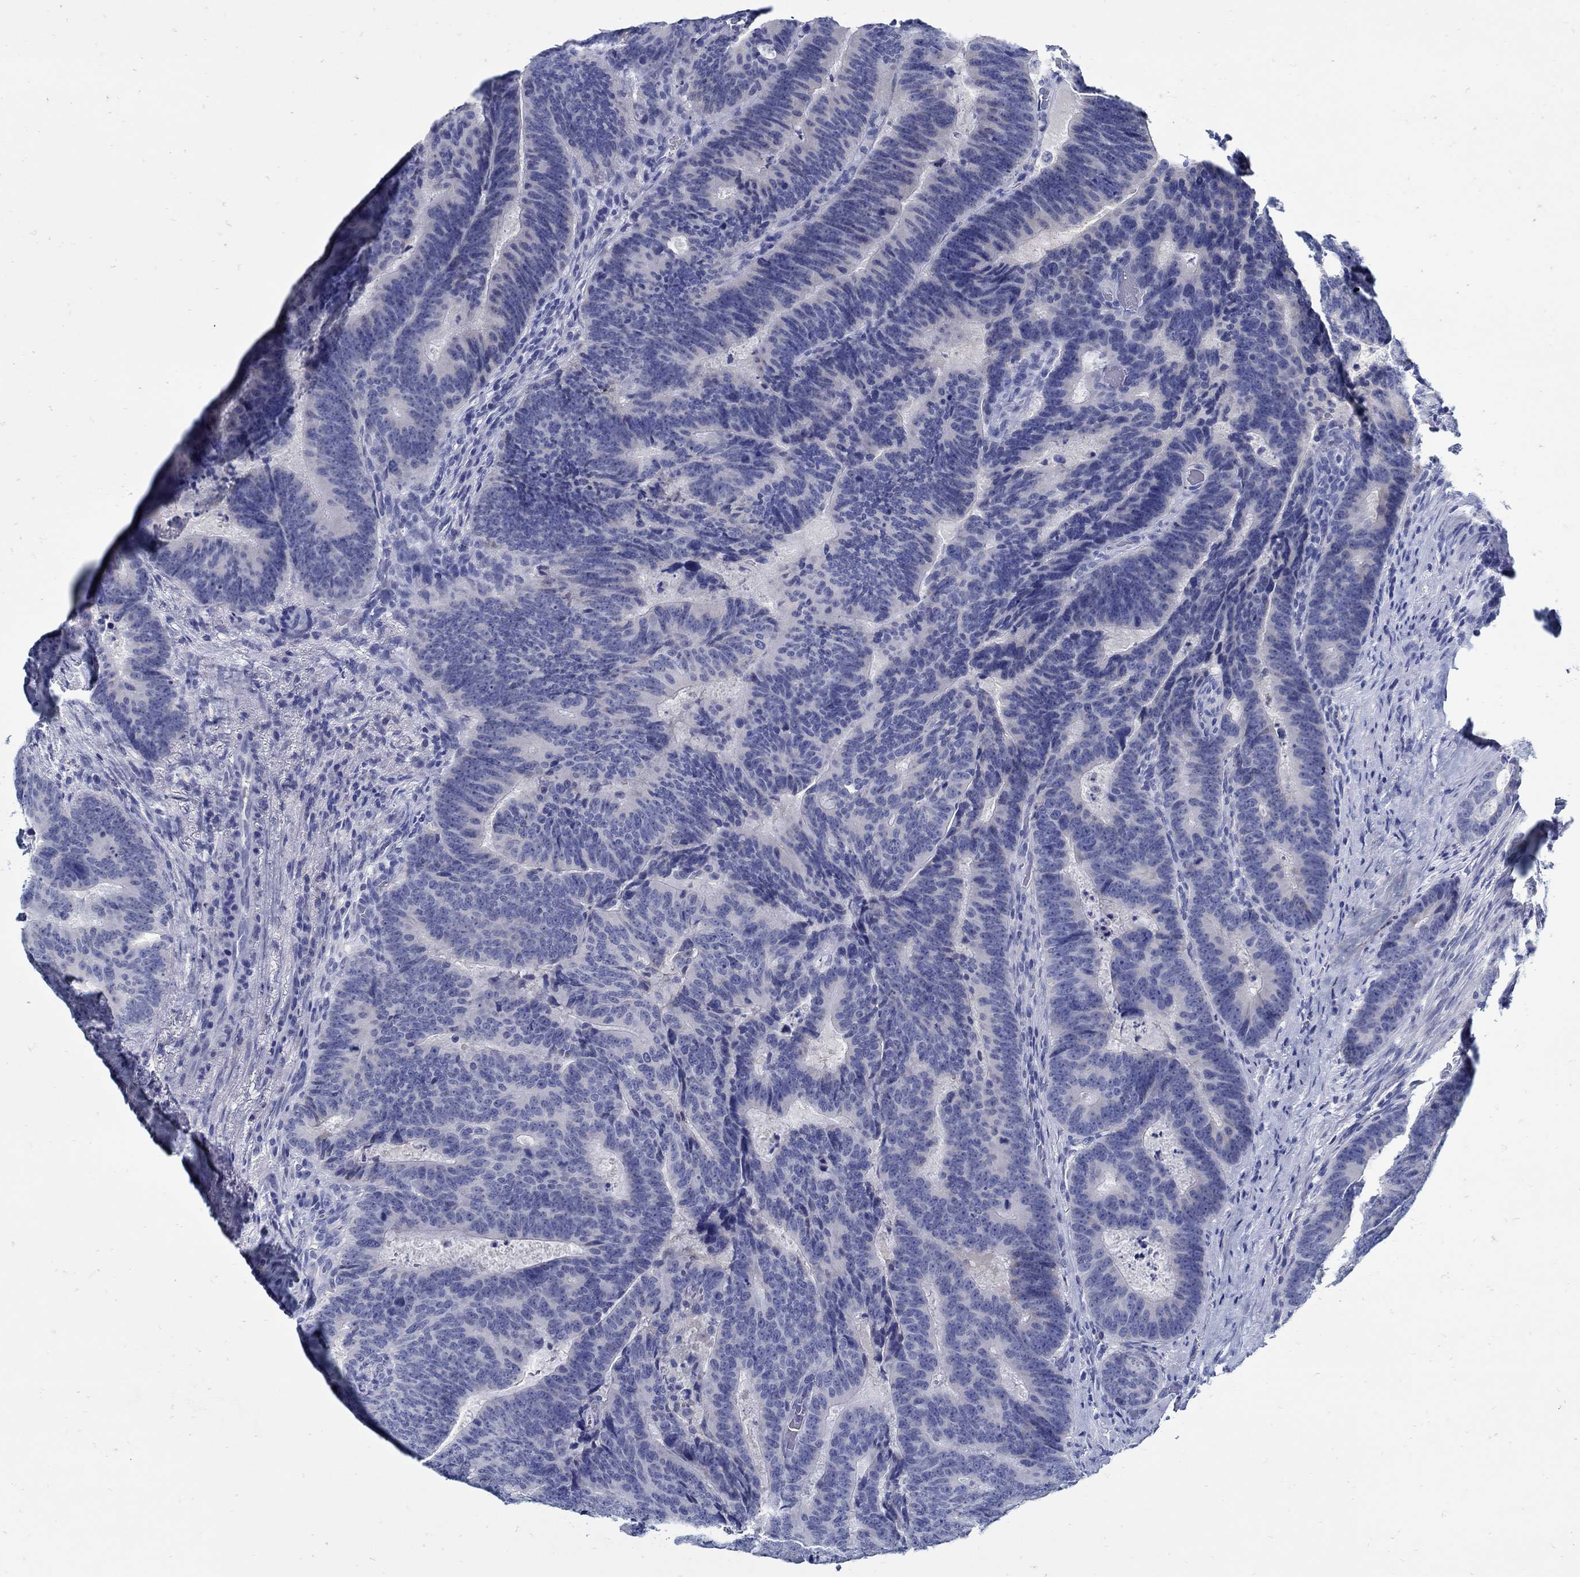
{"staining": {"intensity": "negative", "quantity": "none", "location": "none"}, "tissue": "colorectal cancer", "cell_type": "Tumor cells", "image_type": "cancer", "snomed": [{"axis": "morphology", "description": "Adenocarcinoma, NOS"}, {"axis": "topography", "description": "Colon"}], "caption": "Immunohistochemical staining of human adenocarcinoma (colorectal) demonstrates no significant positivity in tumor cells. (DAB immunohistochemistry (IHC) with hematoxylin counter stain).", "gene": "PAX9", "patient": {"sex": "female", "age": 82}}